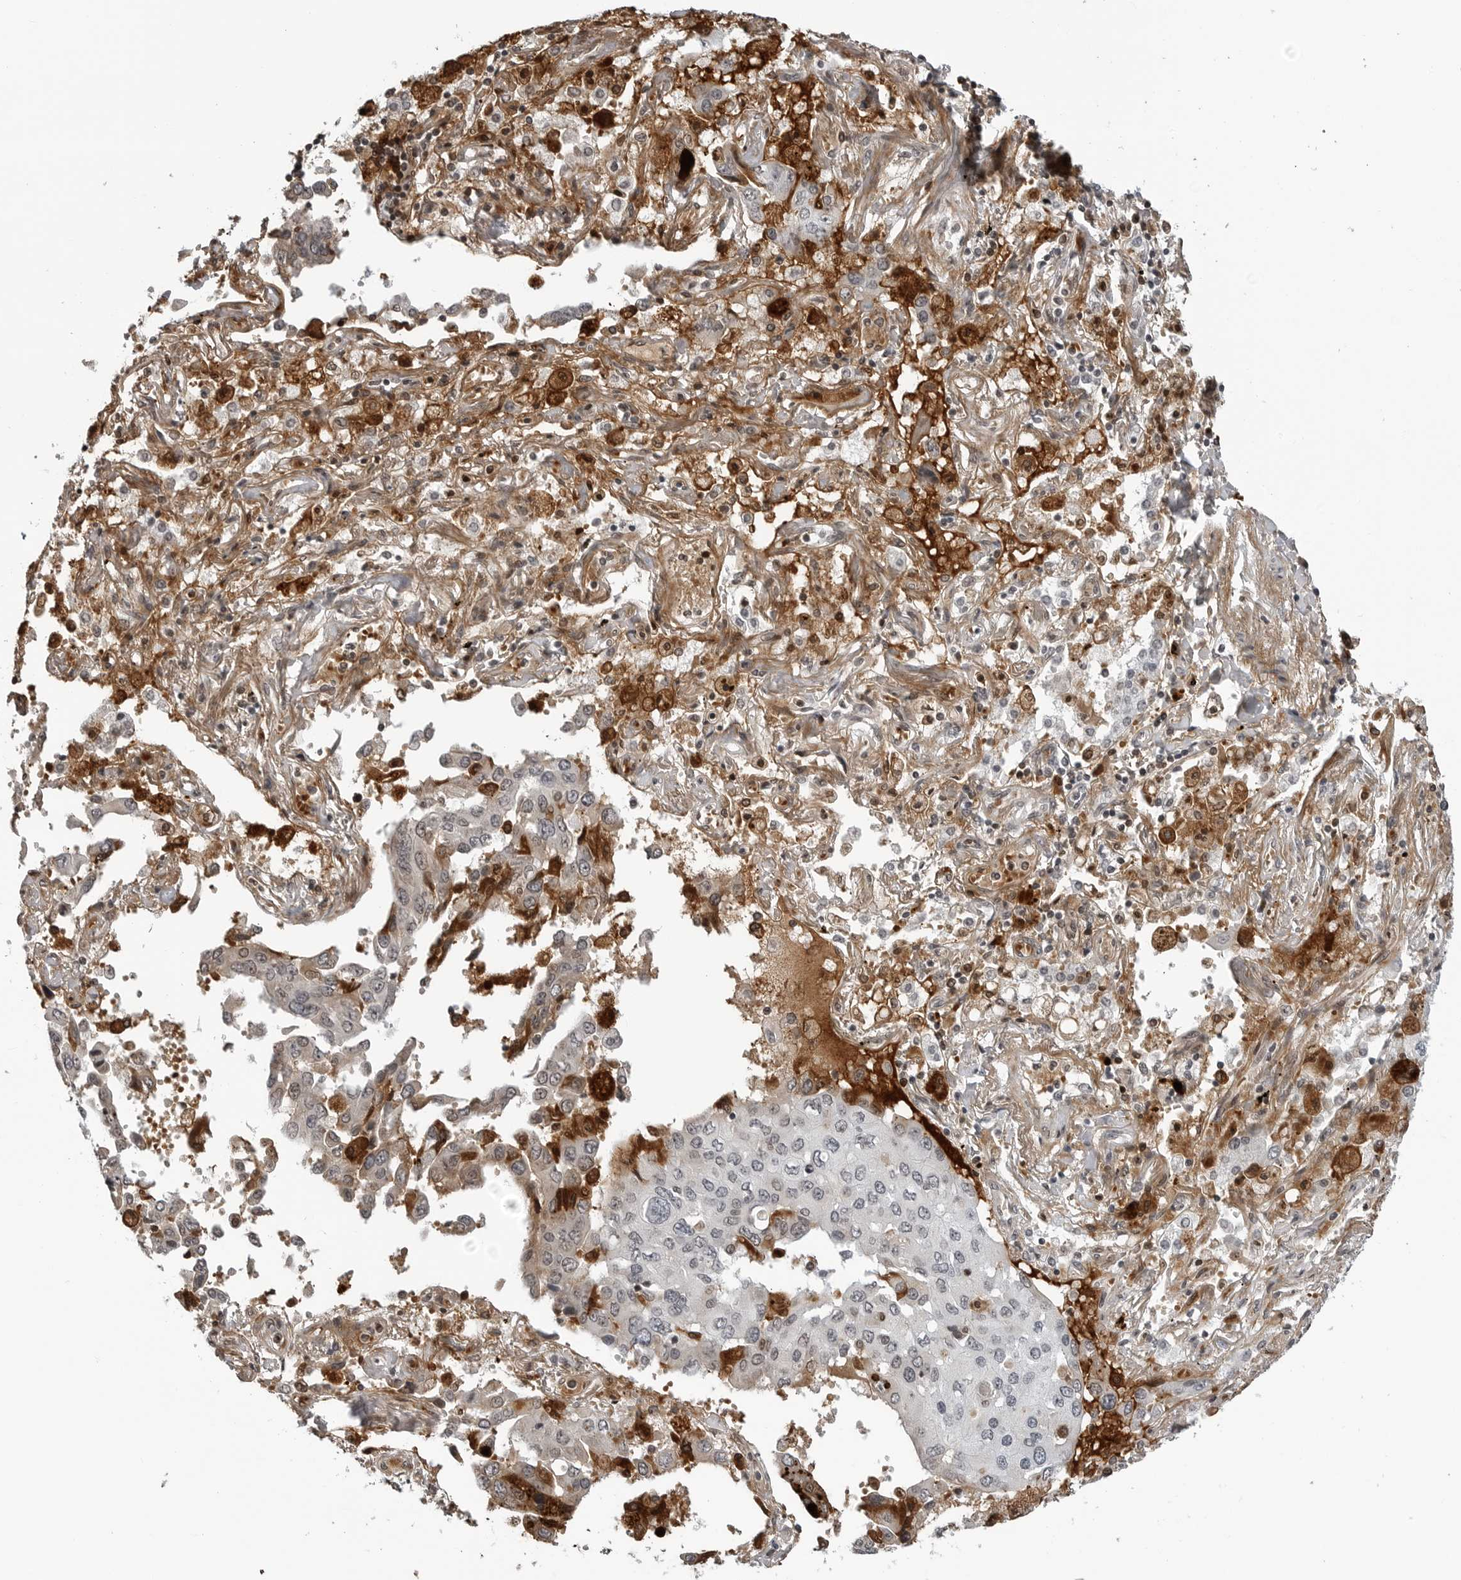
{"staining": {"intensity": "negative", "quantity": "none", "location": "none"}, "tissue": "lung cancer", "cell_type": "Tumor cells", "image_type": "cancer", "snomed": [{"axis": "morphology", "description": "Adenocarcinoma, NOS"}, {"axis": "topography", "description": "Lung"}], "caption": "The histopathology image exhibits no significant expression in tumor cells of lung cancer (adenocarcinoma).", "gene": "CXCR5", "patient": {"sex": "female", "age": 65}}